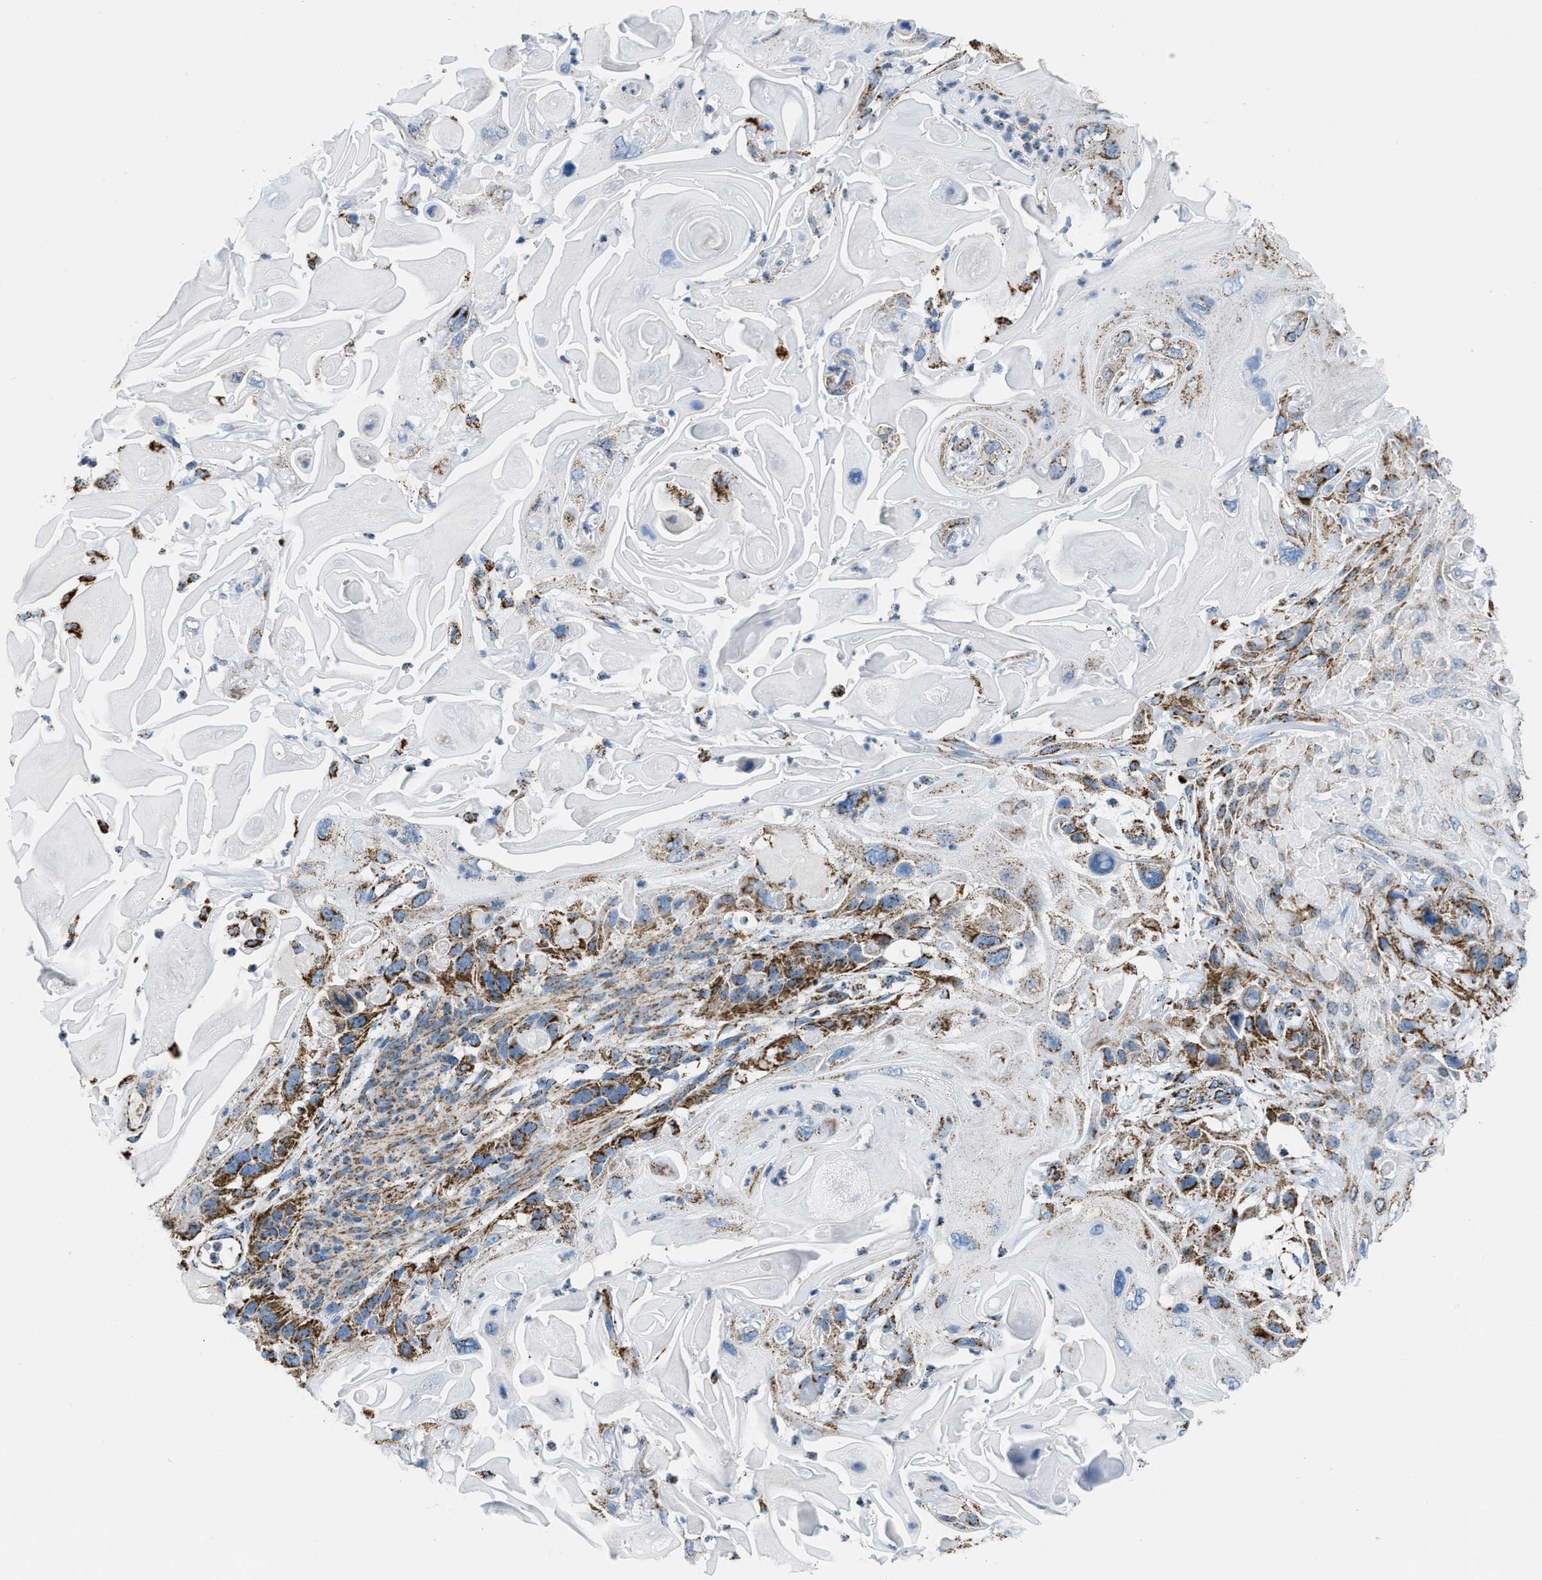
{"staining": {"intensity": "moderate", "quantity": ">75%", "location": "cytoplasmic/membranous"}, "tissue": "skin cancer", "cell_type": "Tumor cells", "image_type": "cancer", "snomed": [{"axis": "morphology", "description": "Squamous cell carcinoma, NOS"}, {"axis": "topography", "description": "Skin"}], "caption": "DAB (3,3'-diaminobenzidine) immunohistochemical staining of human skin cancer reveals moderate cytoplasmic/membranous protein expression in approximately >75% of tumor cells. (DAB = brown stain, brightfield microscopy at high magnification).", "gene": "ETFB", "patient": {"sex": "female", "age": 77}}